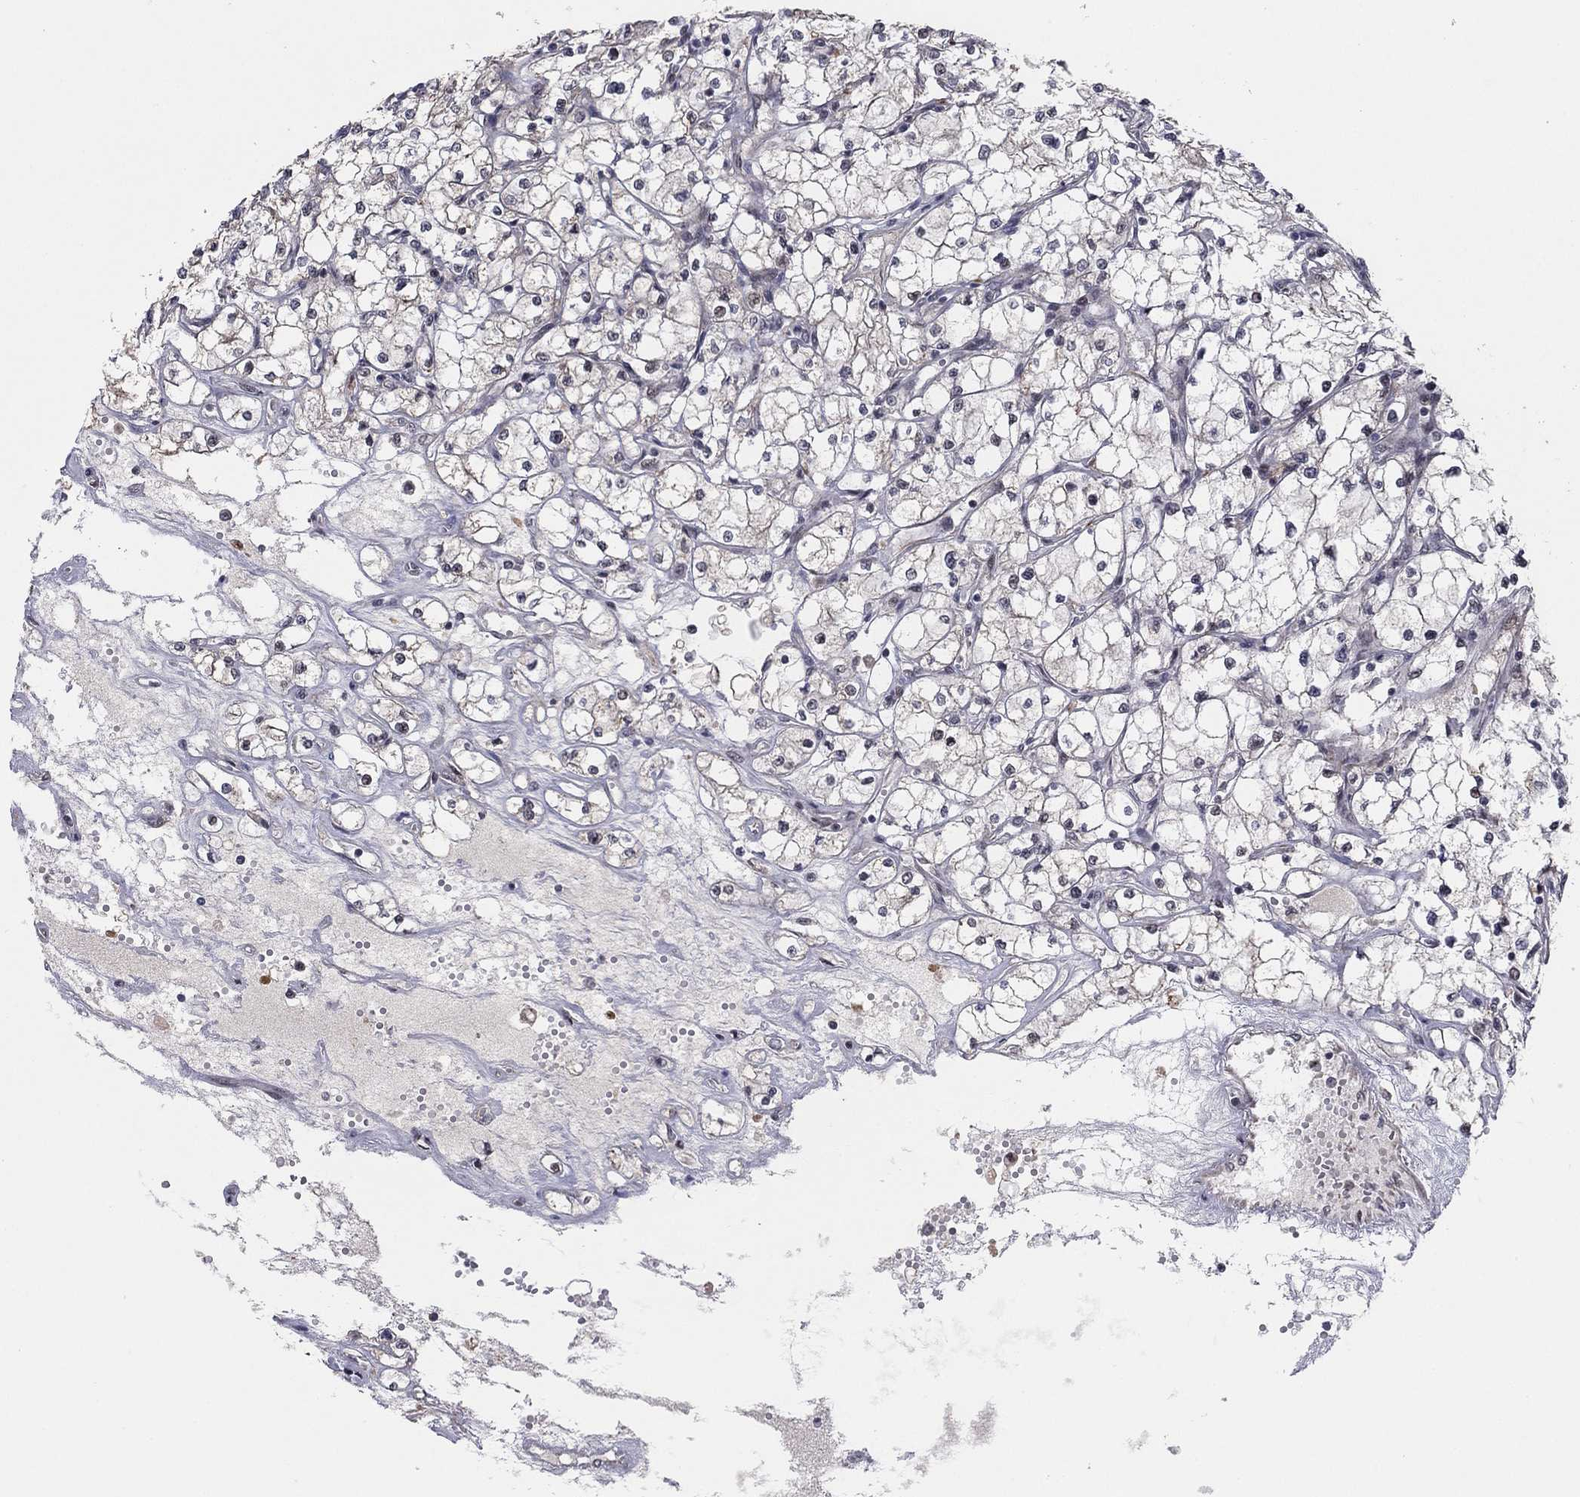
{"staining": {"intensity": "negative", "quantity": "none", "location": "none"}, "tissue": "renal cancer", "cell_type": "Tumor cells", "image_type": "cancer", "snomed": [{"axis": "morphology", "description": "Adenocarcinoma, NOS"}, {"axis": "topography", "description": "Kidney"}], "caption": "DAB immunohistochemical staining of human renal cancer shows no significant staining in tumor cells.", "gene": "ZNF395", "patient": {"sex": "male", "age": 67}}